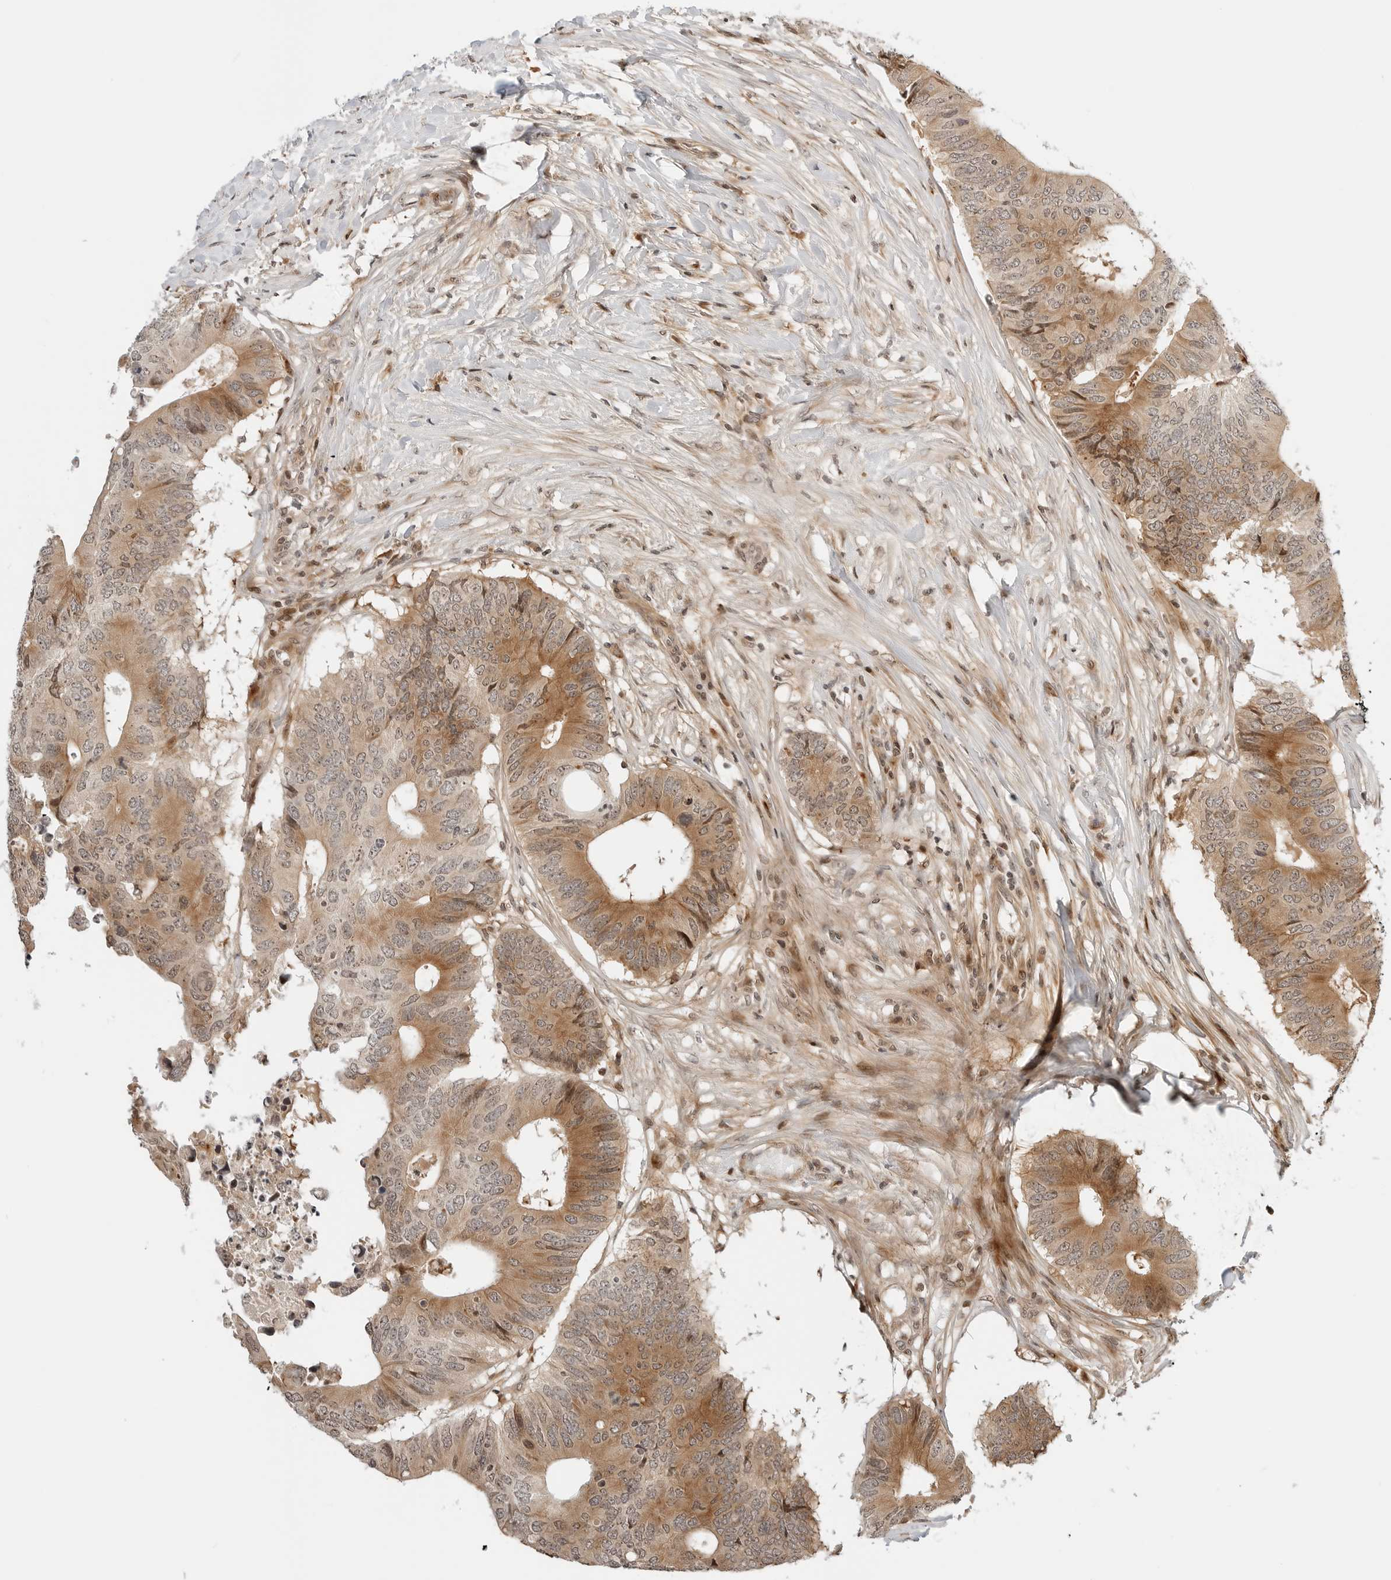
{"staining": {"intensity": "moderate", "quantity": ">75%", "location": "cytoplasmic/membranous,nuclear"}, "tissue": "colorectal cancer", "cell_type": "Tumor cells", "image_type": "cancer", "snomed": [{"axis": "morphology", "description": "Adenocarcinoma, NOS"}, {"axis": "topography", "description": "Colon"}], "caption": "Immunohistochemistry (IHC) of colorectal cancer (adenocarcinoma) reveals medium levels of moderate cytoplasmic/membranous and nuclear staining in approximately >75% of tumor cells. (IHC, brightfield microscopy, high magnification).", "gene": "GEM", "patient": {"sex": "male", "age": 71}}